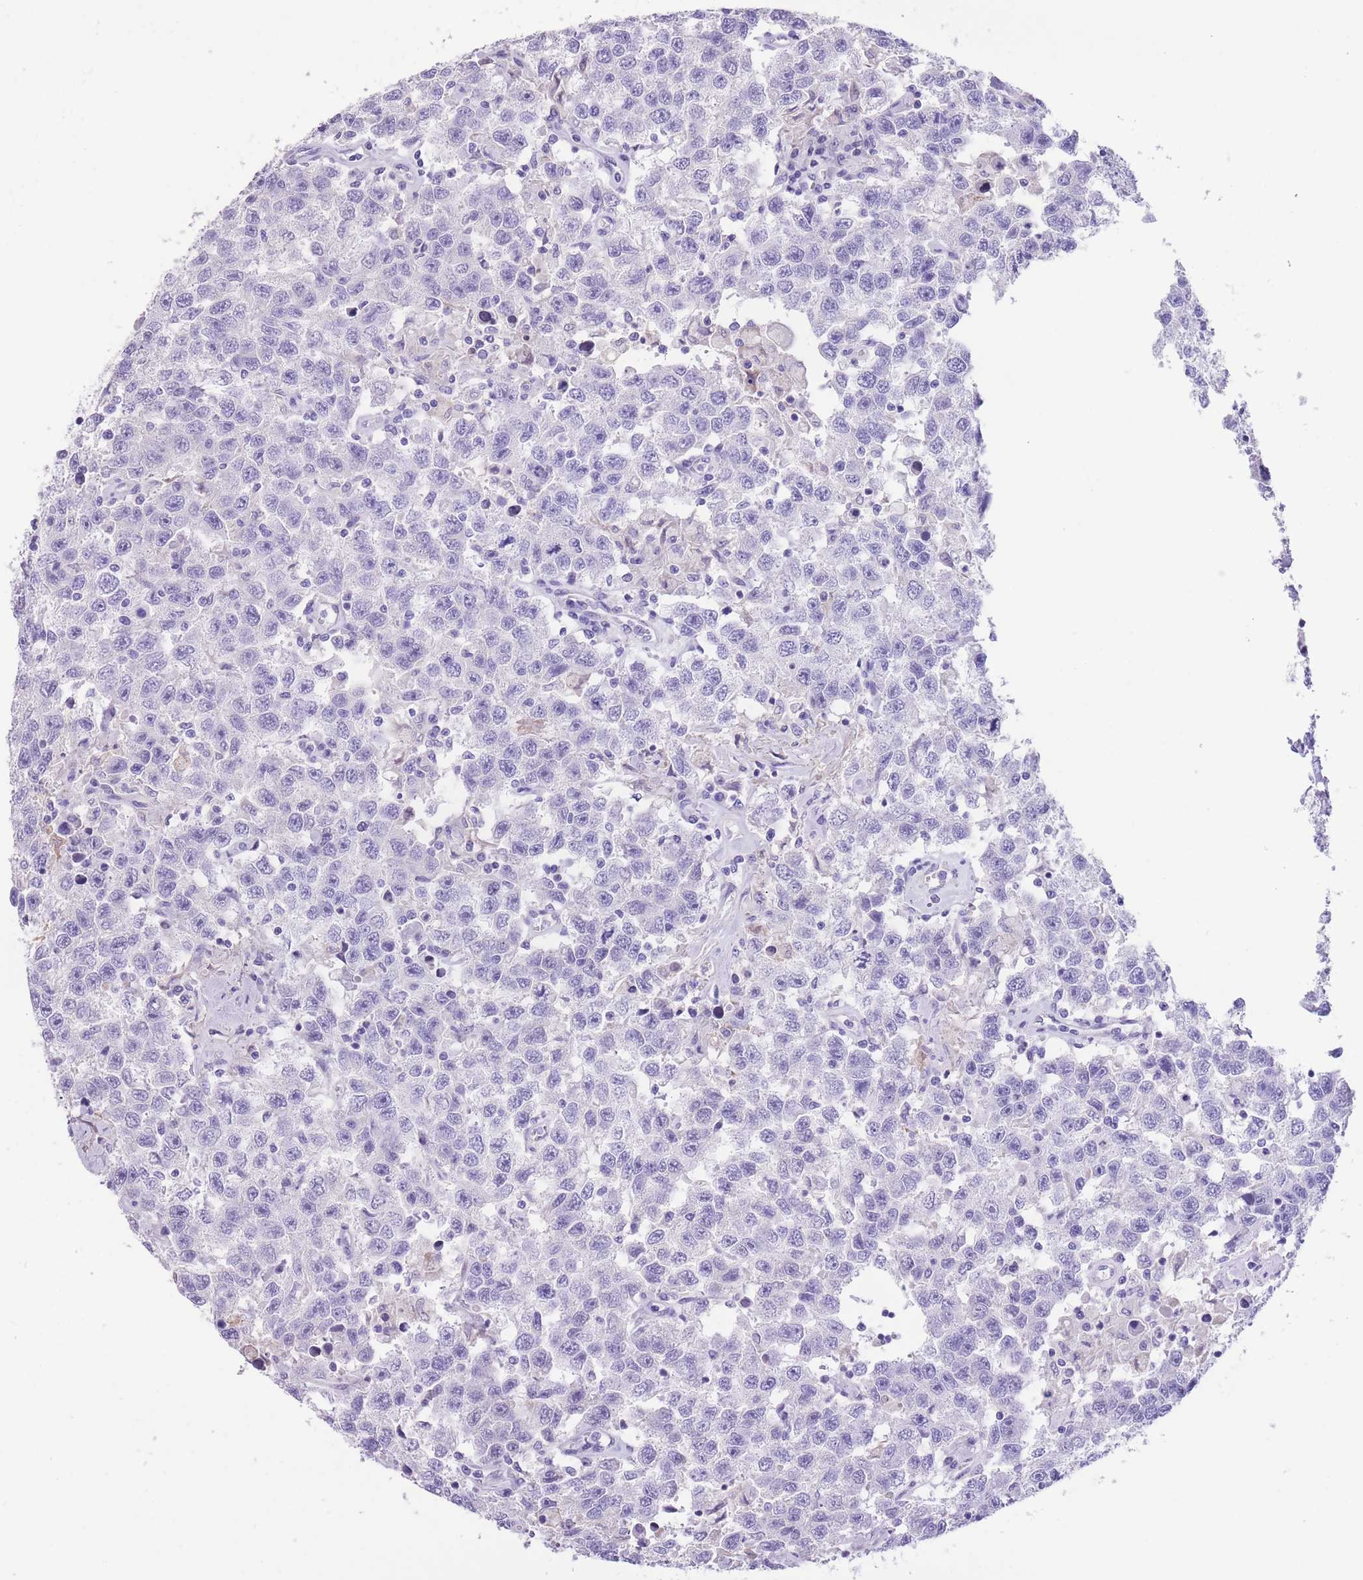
{"staining": {"intensity": "negative", "quantity": "none", "location": "none"}, "tissue": "testis cancer", "cell_type": "Tumor cells", "image_type": "cancer", "snomed": [{"axis": "morphology", "description": "Seminoma, NOS"}, {"axis": "topography", "description": "Testis"}], "caption": "Testis cancer stained for a protein using IHC demonstrates no expression tumor cells.", "gene": "RAI2", "patient": {"sex": "male", "age": 41}}